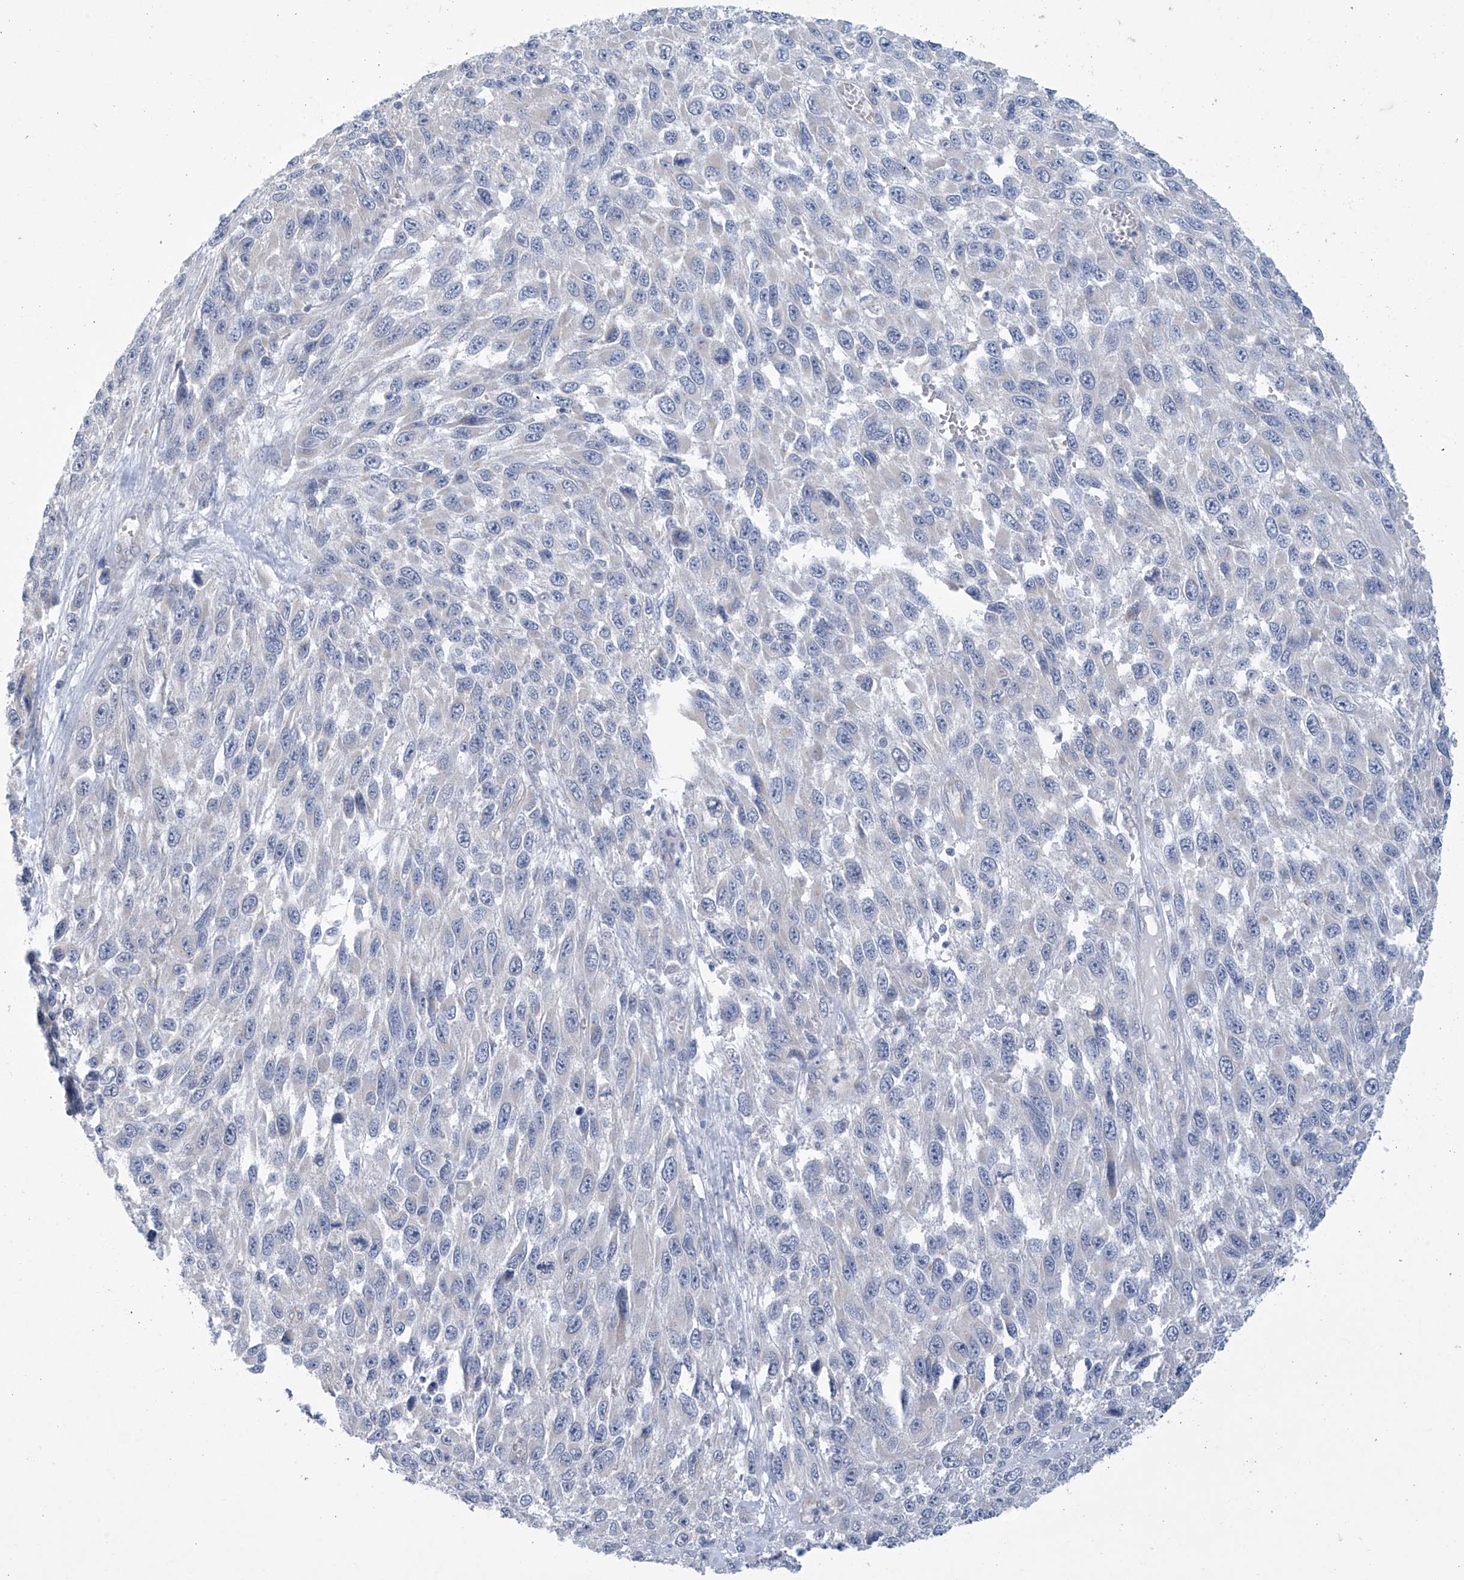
{"staining": {"intensity": "negative", "quantity": "none", "location": "none"}, "tissue": "melanoma", "cell_type": "Tumor cells", "image_type": "cancer", "snomed": [{"axis": "morphology", "description": "Malignant melanoma, NOS"}, {"axis": "topography", "description": "Skin"}], "caption": "This image is of malignant melanoma stained with immunohistochemistry (IHC) to label a protein in brown with the nuclei are counter-stained blue. There is no positivity in tumor cells.", "gene": "ABHD13", "patient": {"sex": "female", "age": 96}}